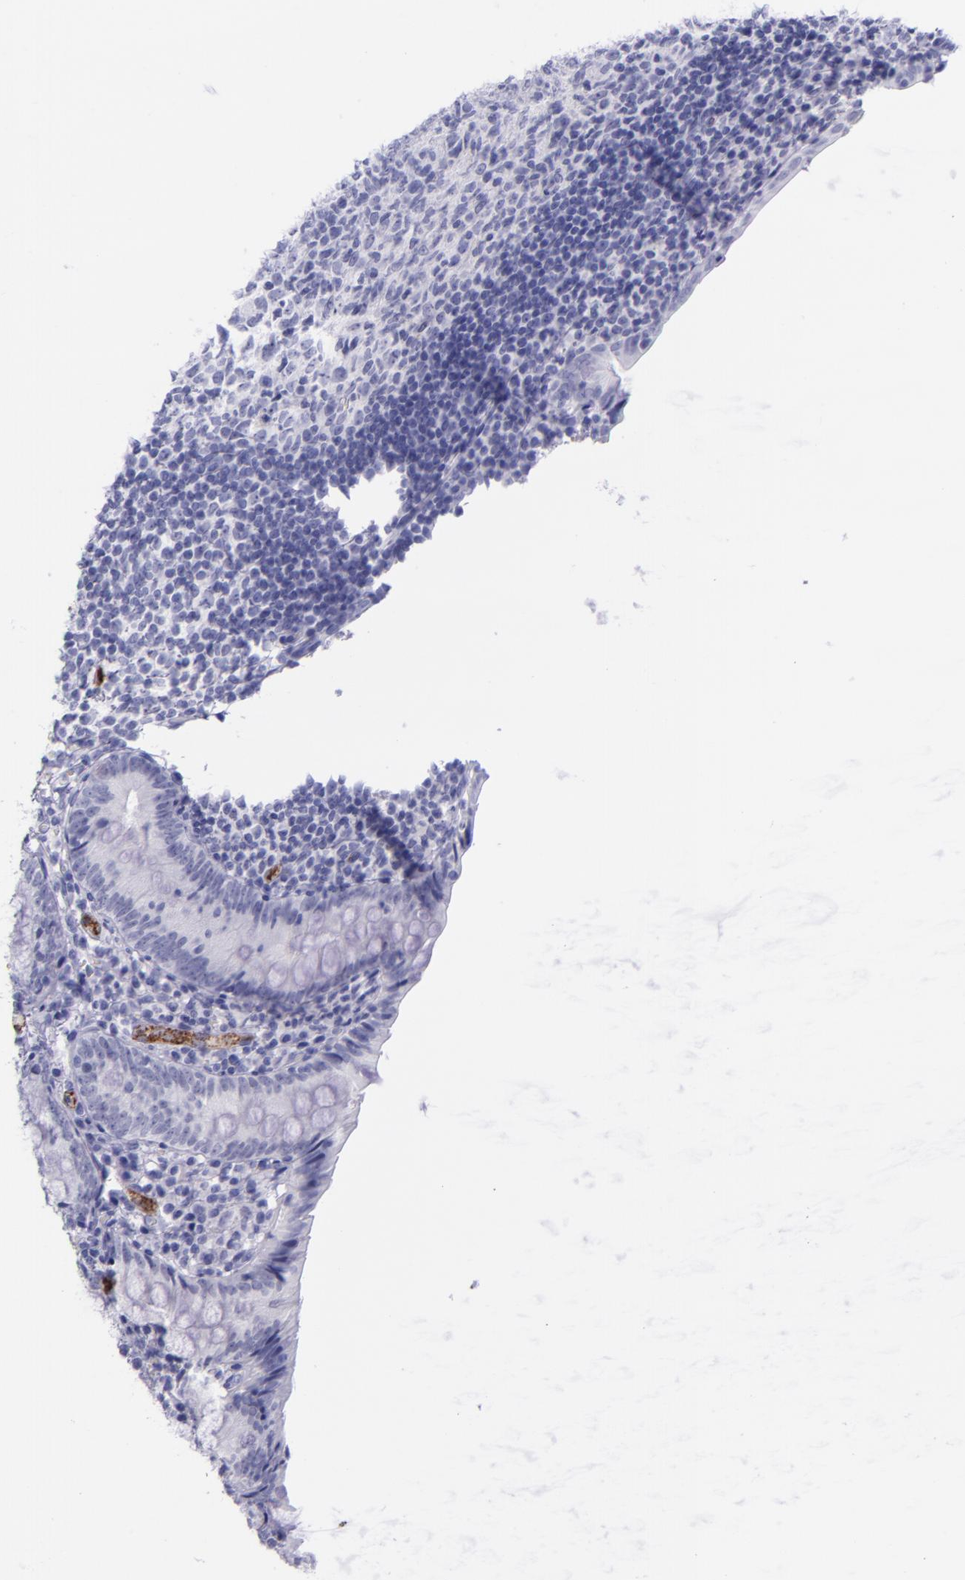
{"staining": {"intensity": "negative", "quantity": "none", "location": "none"}, "tissue": "appendix", "cell_type": "Glandular cells", "image_type": "normal", "snomed": [{"axis": "morphology", "description": "Normal tissue, NOS"}, {"axis": "topography", "description": "Appendix"}], "caption": "A photomicrograph of appendix stained for a protein reveals no brown staining in glandular cells.", "gene": "SELE", "patient": {"sex": "female", "age": 10}}